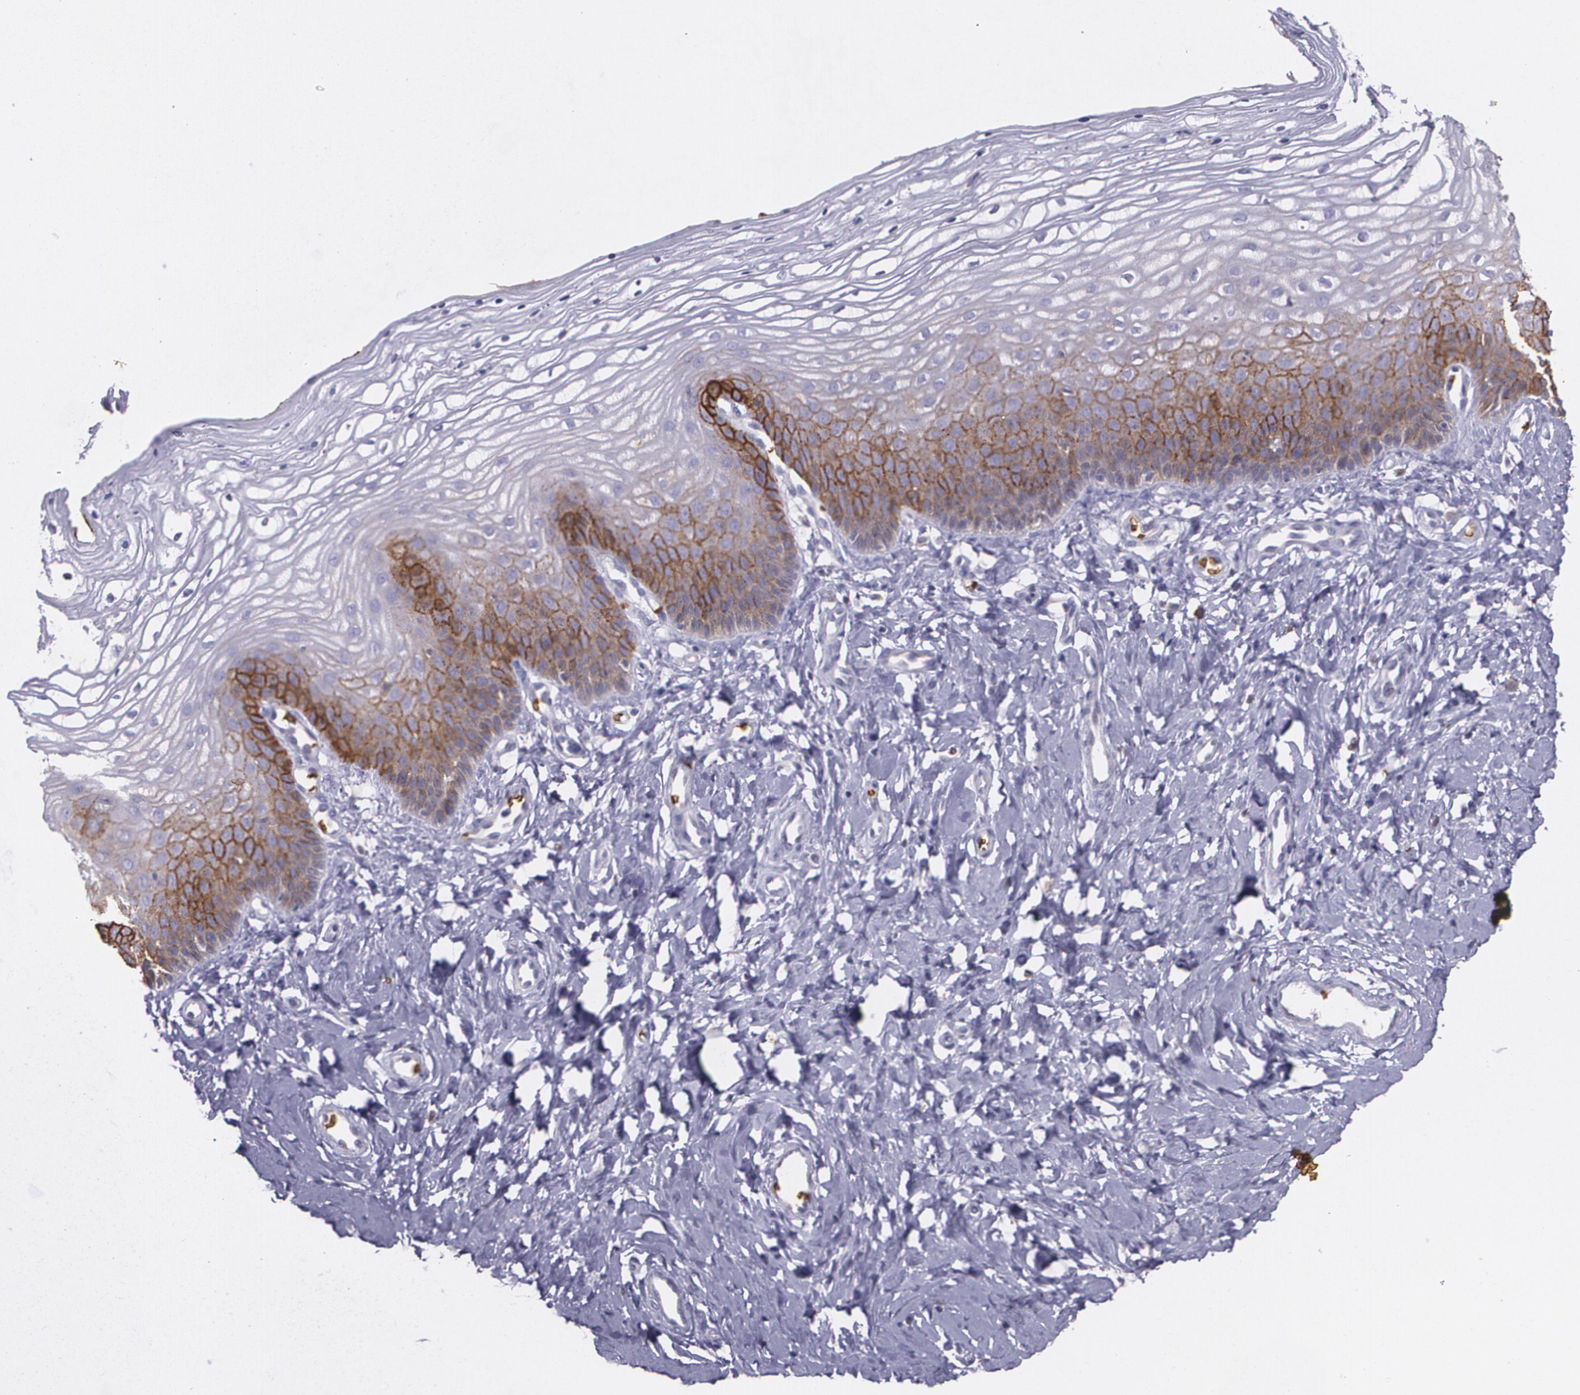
{"staining": {"intensity": "strong", "quantity": "<25%", "location": "cytoplasmic/membranous"}, "tissue": "vagina", "cell_type": "Squamous epithelial cells", "image_type": "normal", "snomed": [{"axis": "morphology", "description": "Normal tissue, NOS"}, {"axis": "topography", "description": "Vagina"}], "caption": "This histopathology image demonstrates normal vagina stained with immunohistochemistry to label a protein in brown. The cytoplasmic/membranous of squamous epithelial cells show strong positivity for the protein. Nuclei are counter-stained blue.", "gene": "SLC2A1", "patient": {"sex": "female", "age": 68}}